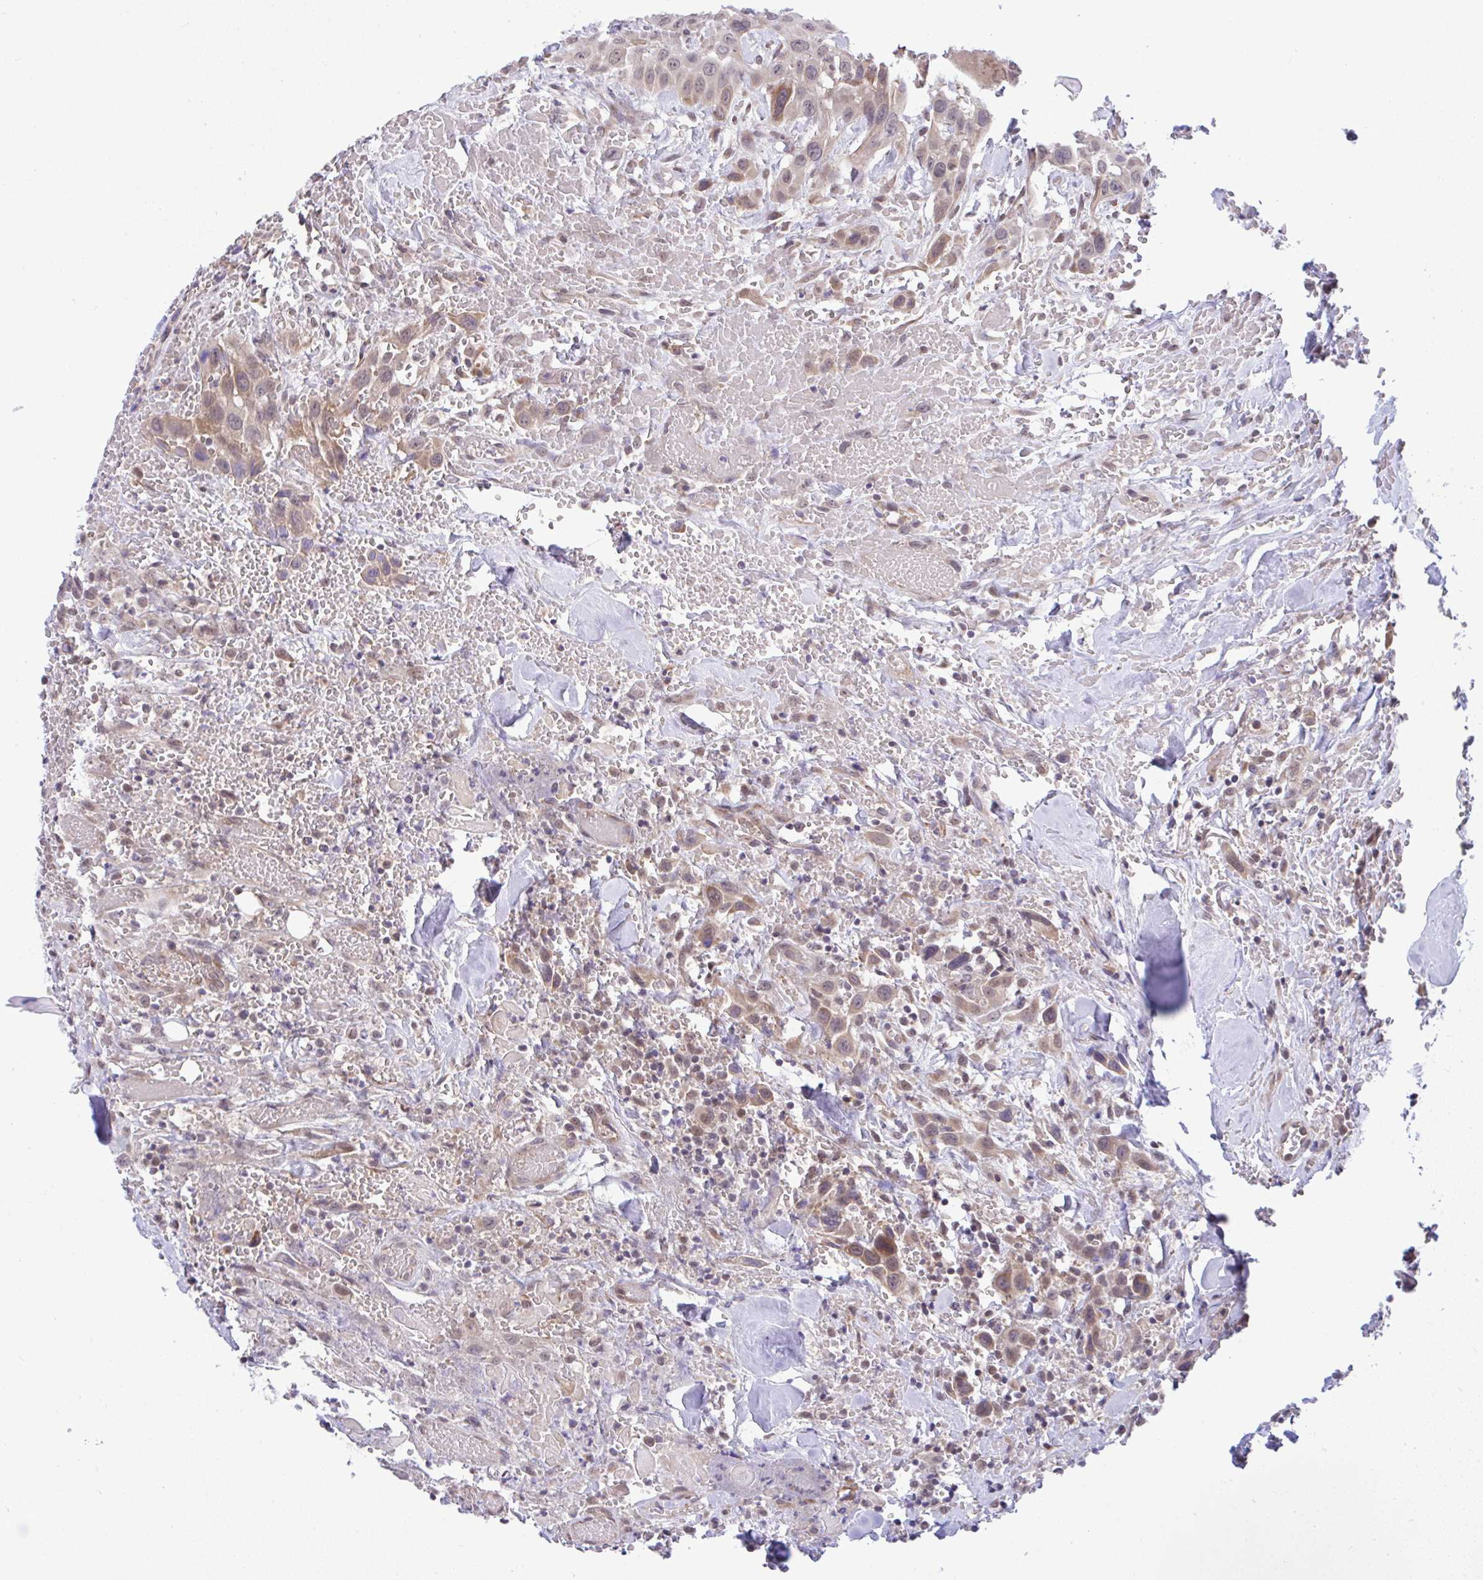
{"staining": {"intensity": "moderate", "quantity": "25%-75%", "location": "cytoplasmic/membranous,nuclear"}, "tissue": "head and neck cancer", "cell_type": "Tumor cells", "image_type": "cancer", "snomed": [{"axis": "morphology", "description": "Squamous cell carcinoma, NOS"}, {"axis": "topography", "description": "Head-Neck"}], "caption": "IHC of head and neck cancer demonstrates medium levels of moderate cytoplasmic/membranous and nuclear positivity in about 25%-75% of tumor cells. (Brightfield microscopy of DAB IHC at high magnification).", "gene": "C9orf64", "patient": {"sex": "male", "age": 81}}